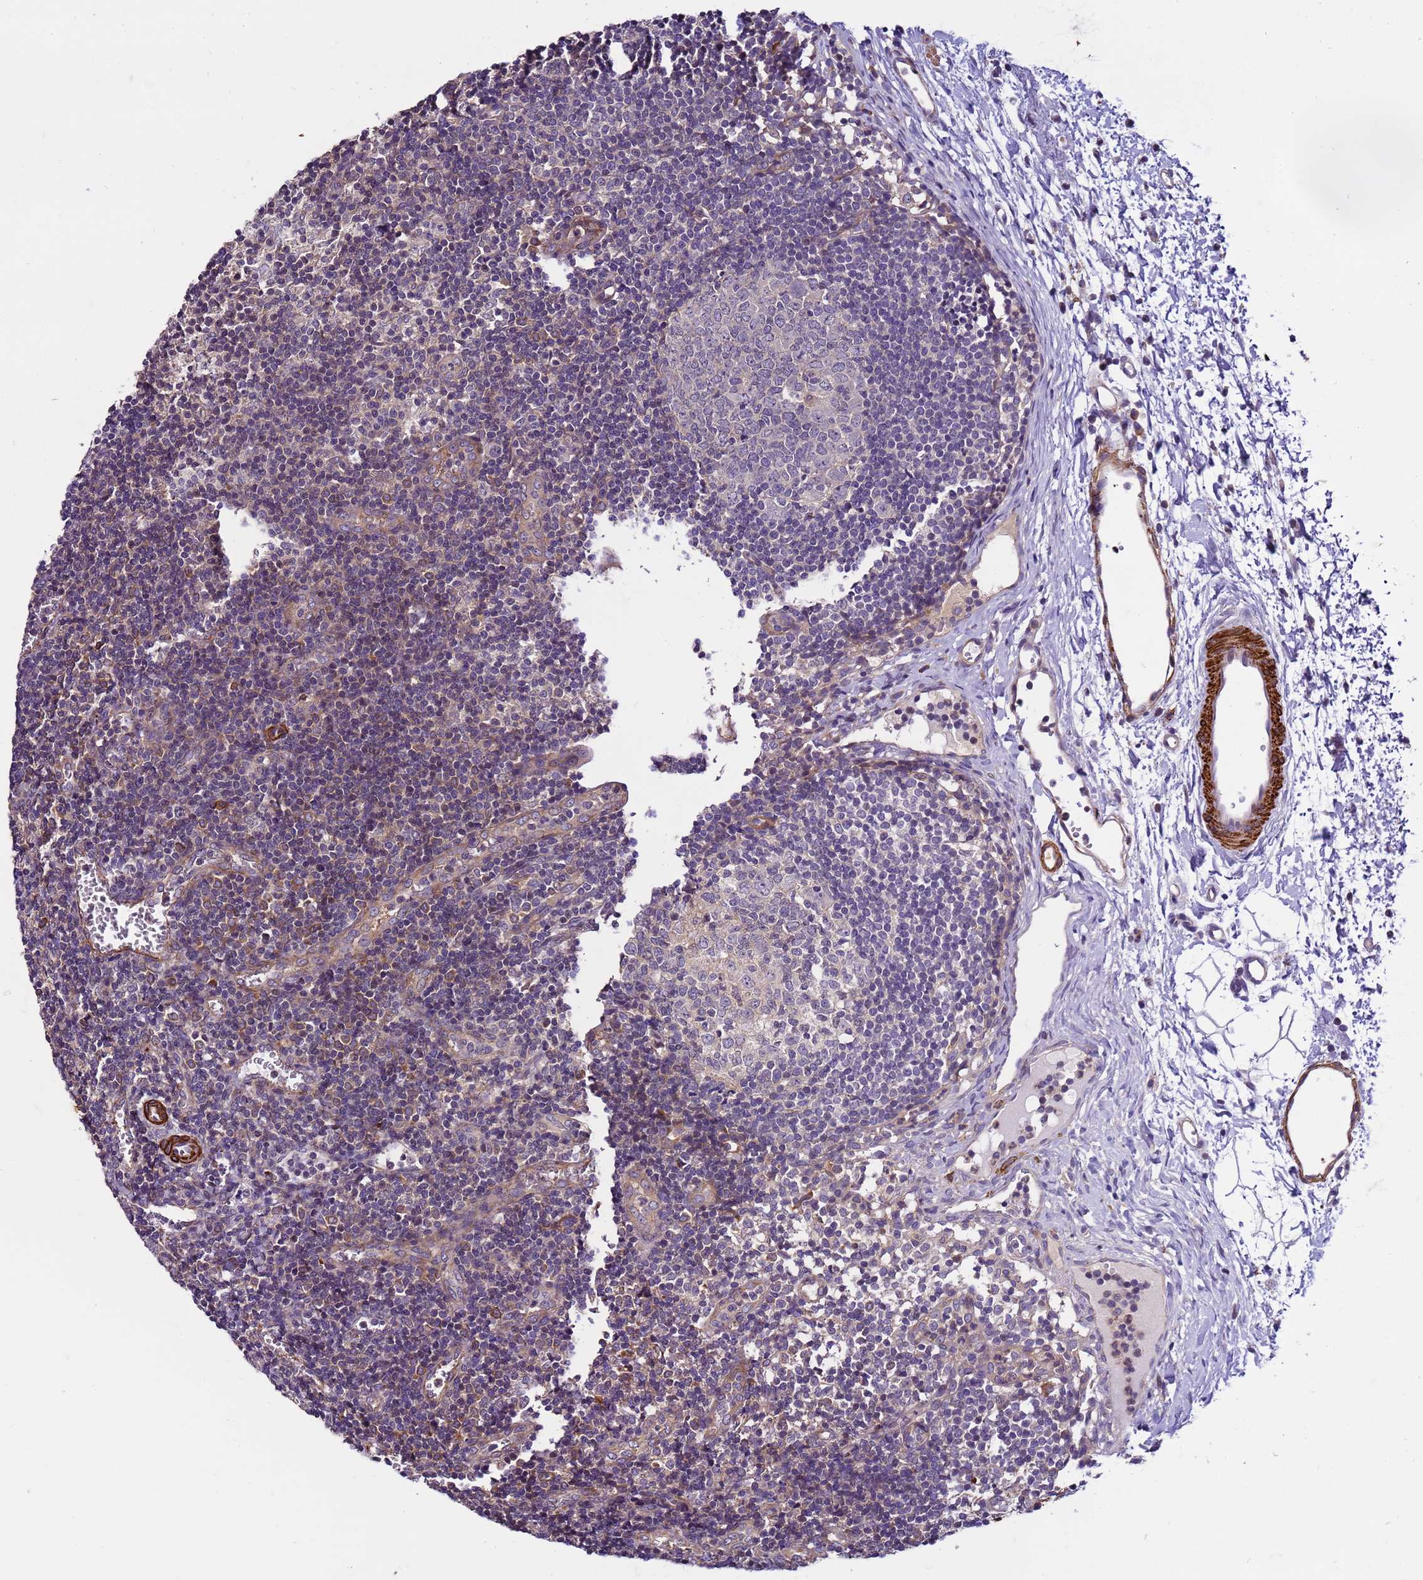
{"staining": {"intensity": "negative", "quantity": "none", "location": "none"}, "tissue": "lymph node", "cell_type": "Germinal center cells", "image_type": "normal", "snomed": [{"axis": "morphology", "description": "Normal tissue, NOS"}, {"axis": "topography", "description": "Lymph node"}], "caption": "Immunohistochemistry of unremarkable human lymph node shows no staining in germinal center cells. (Brightfield microscopy of DAB immunohistochemistry at high magnification).", "gene": "GEN1", "patient": {"sex": "female", "age": 37}}